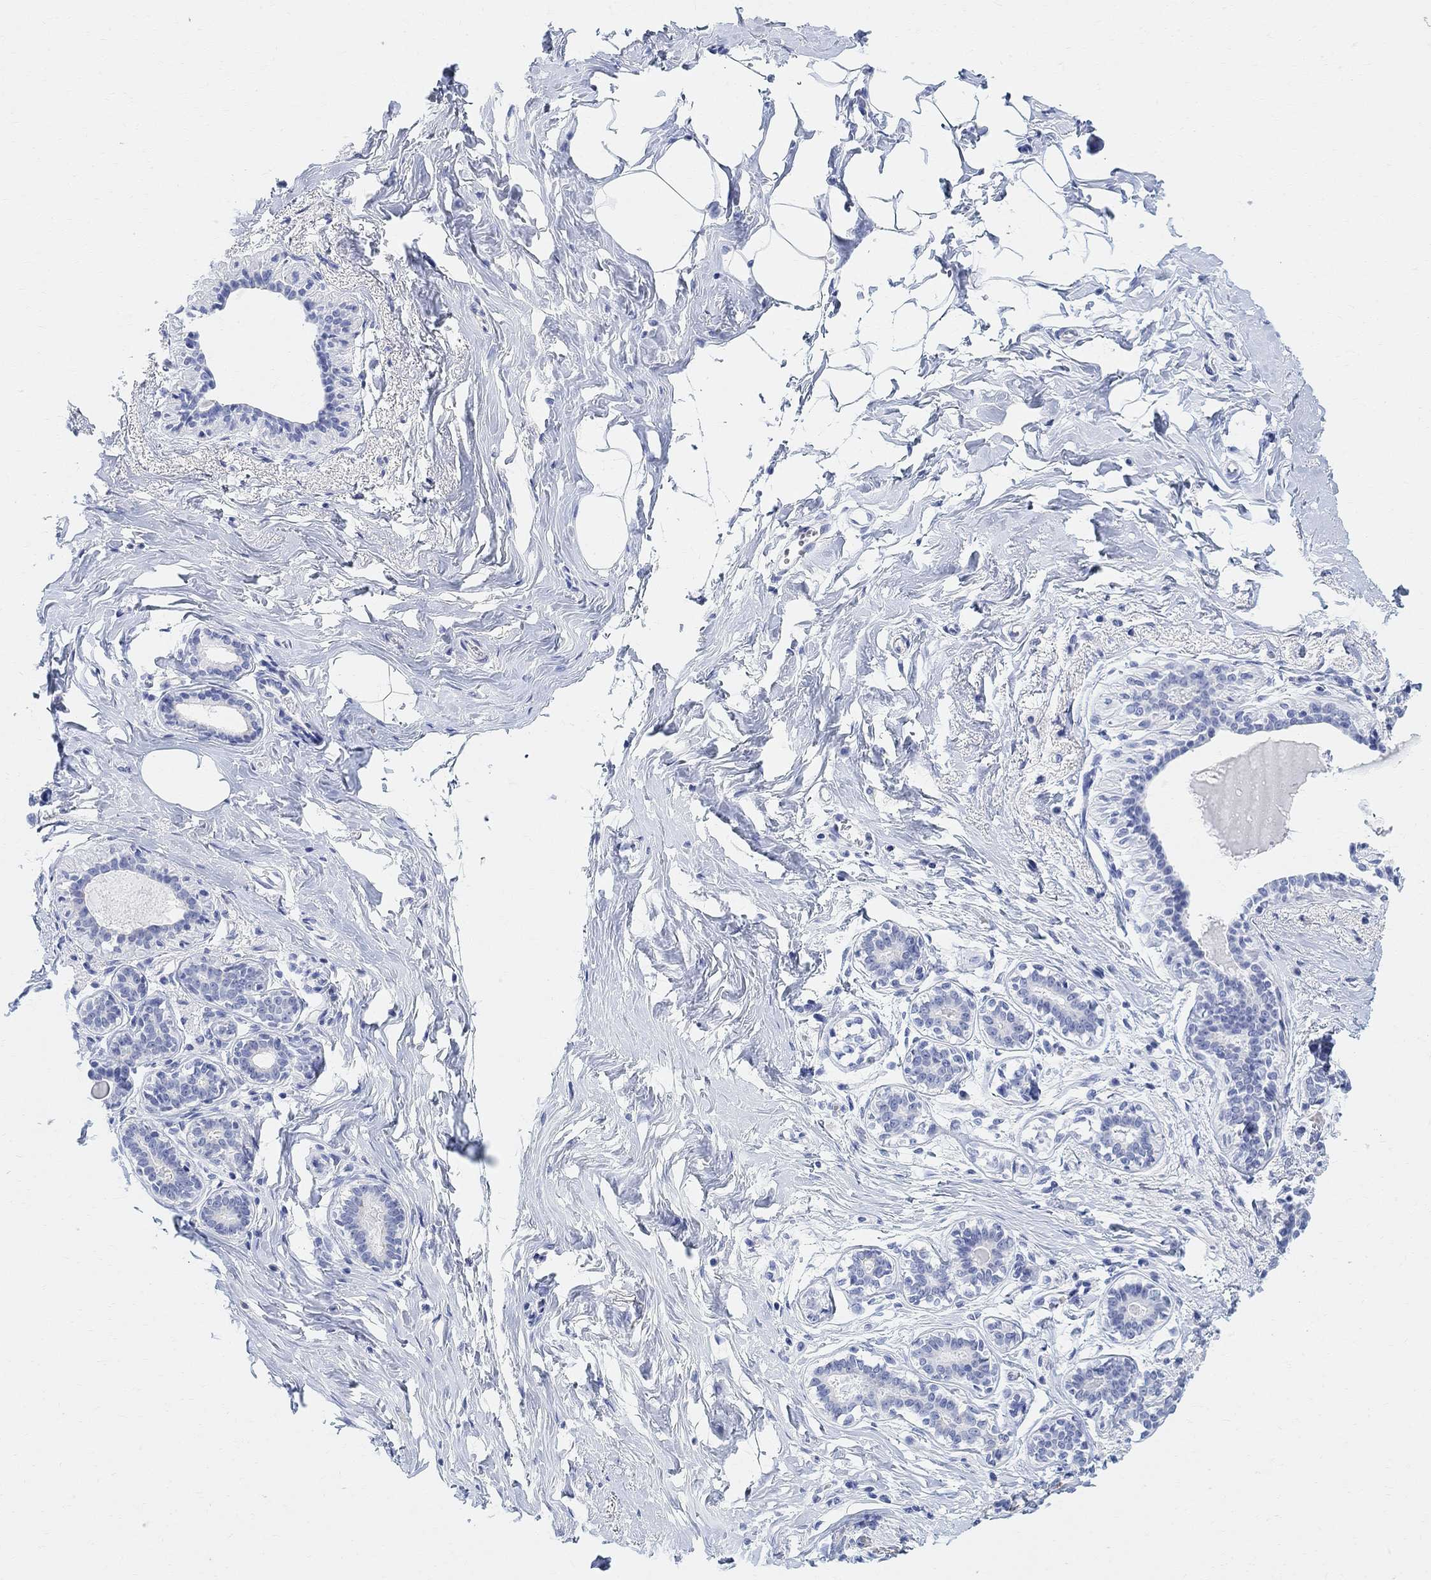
{"staining": {"intensity": "negative", "quantity": "none", "location": "none"}, "tissue": "breast", "cell_type": "Adipocytes", "image_type": "normal", "snomed": [{"axis": "morphology", "description": "Normal tissue, NOS"}, {"axis": "morphology", "description": "Lobular carcinoma, in situ"}, {"axis": "topography", "description": "Breast"}], "caption": "Immunohistochemistry (IHC) of benign human breast reveals no expression in adipocytes.", "gene": "RETNLB", "patient": {"sex": "female", "age": 35}}